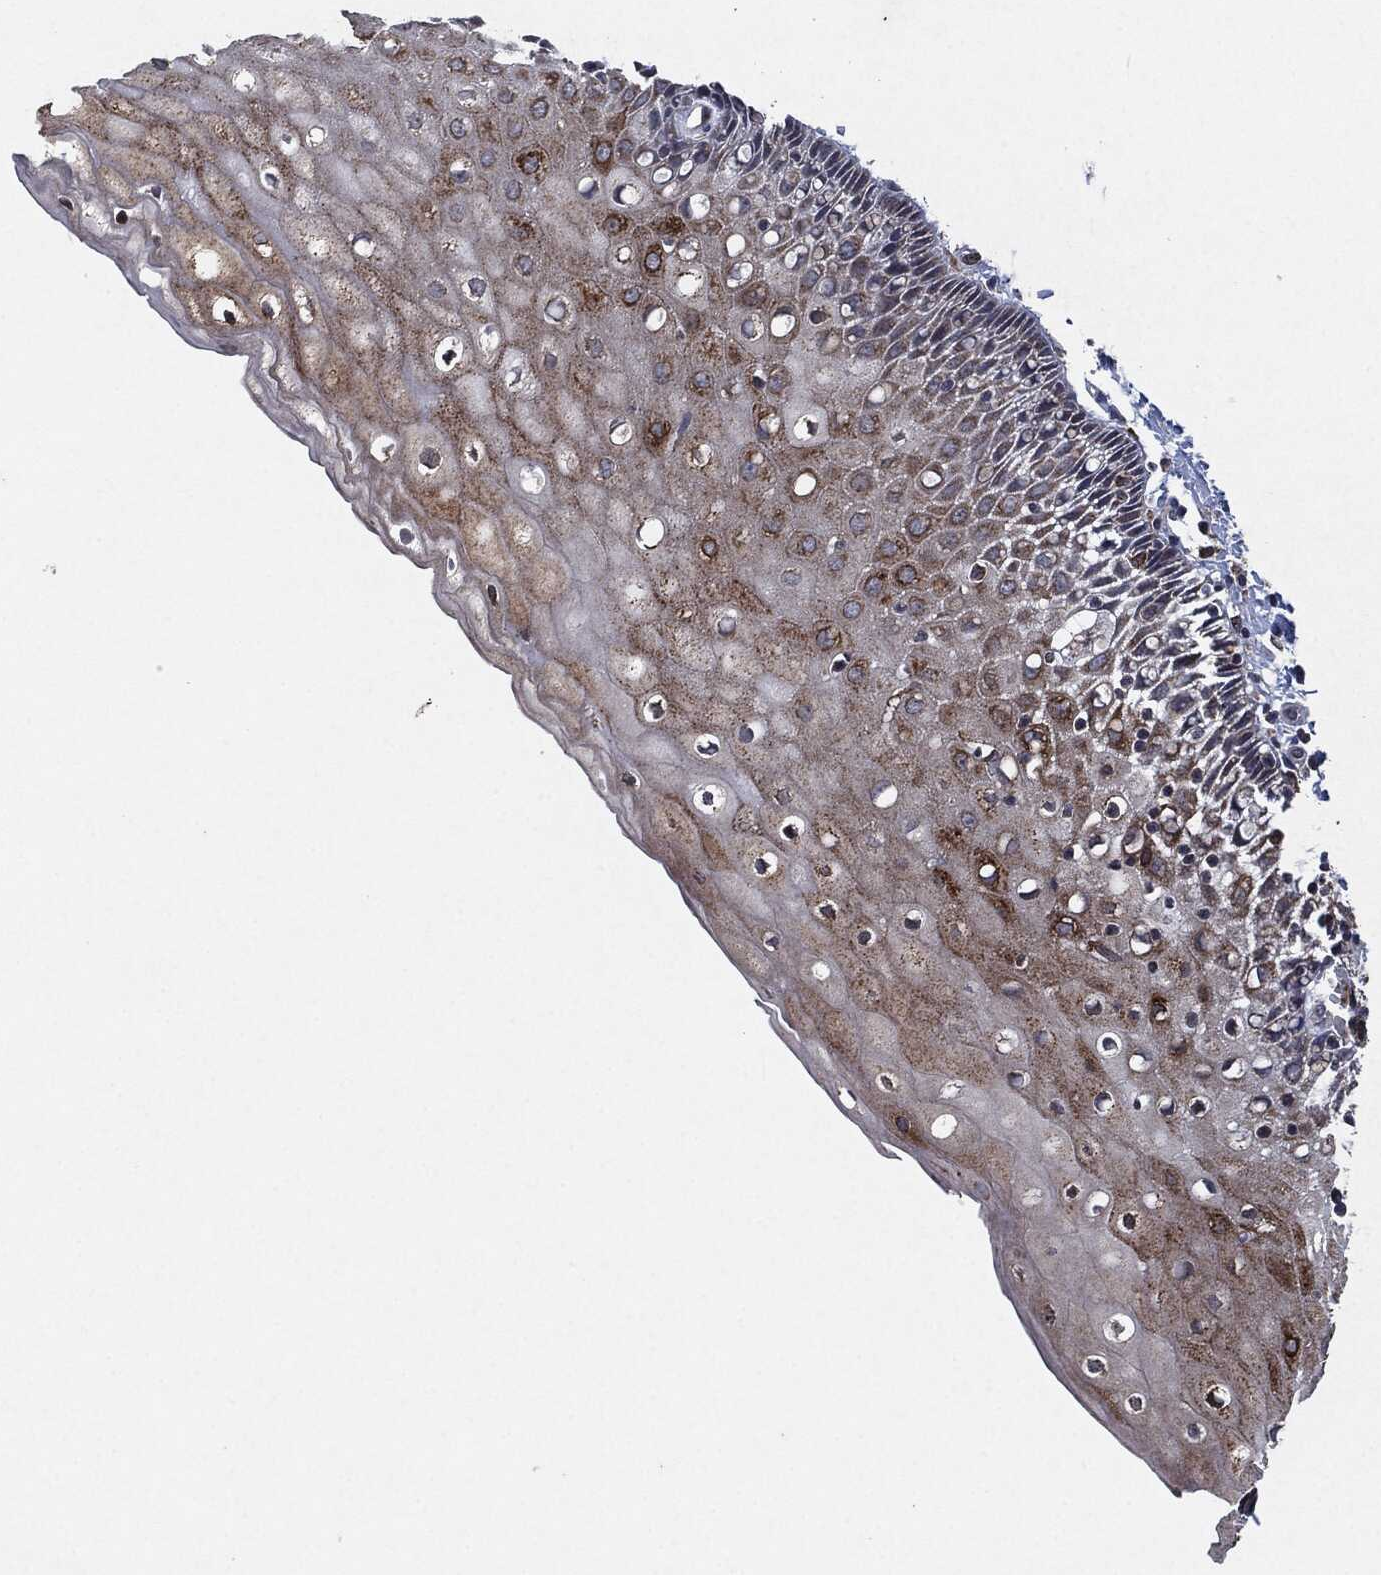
{"staining": {"intensity": "strong", "quantity": "25%-75%", "location": "cytoplasmic/membranous"}, "tissue": "cervix", "cell_type": "Glandular cells", "image_type": "normal", "snomed": [{"axis": "morphology", "description": "Normal tissue, NOS"}, {"axis": "topography", "description": "Cervix"}], "caption": "A high amount of strong cytoplasmic/membranous expression is identified in approximately 25%-75% of glandular cells in unremarkable cervix.", "gene": "SLC31A2", "patient": {"sex": "female", "age": 37}}